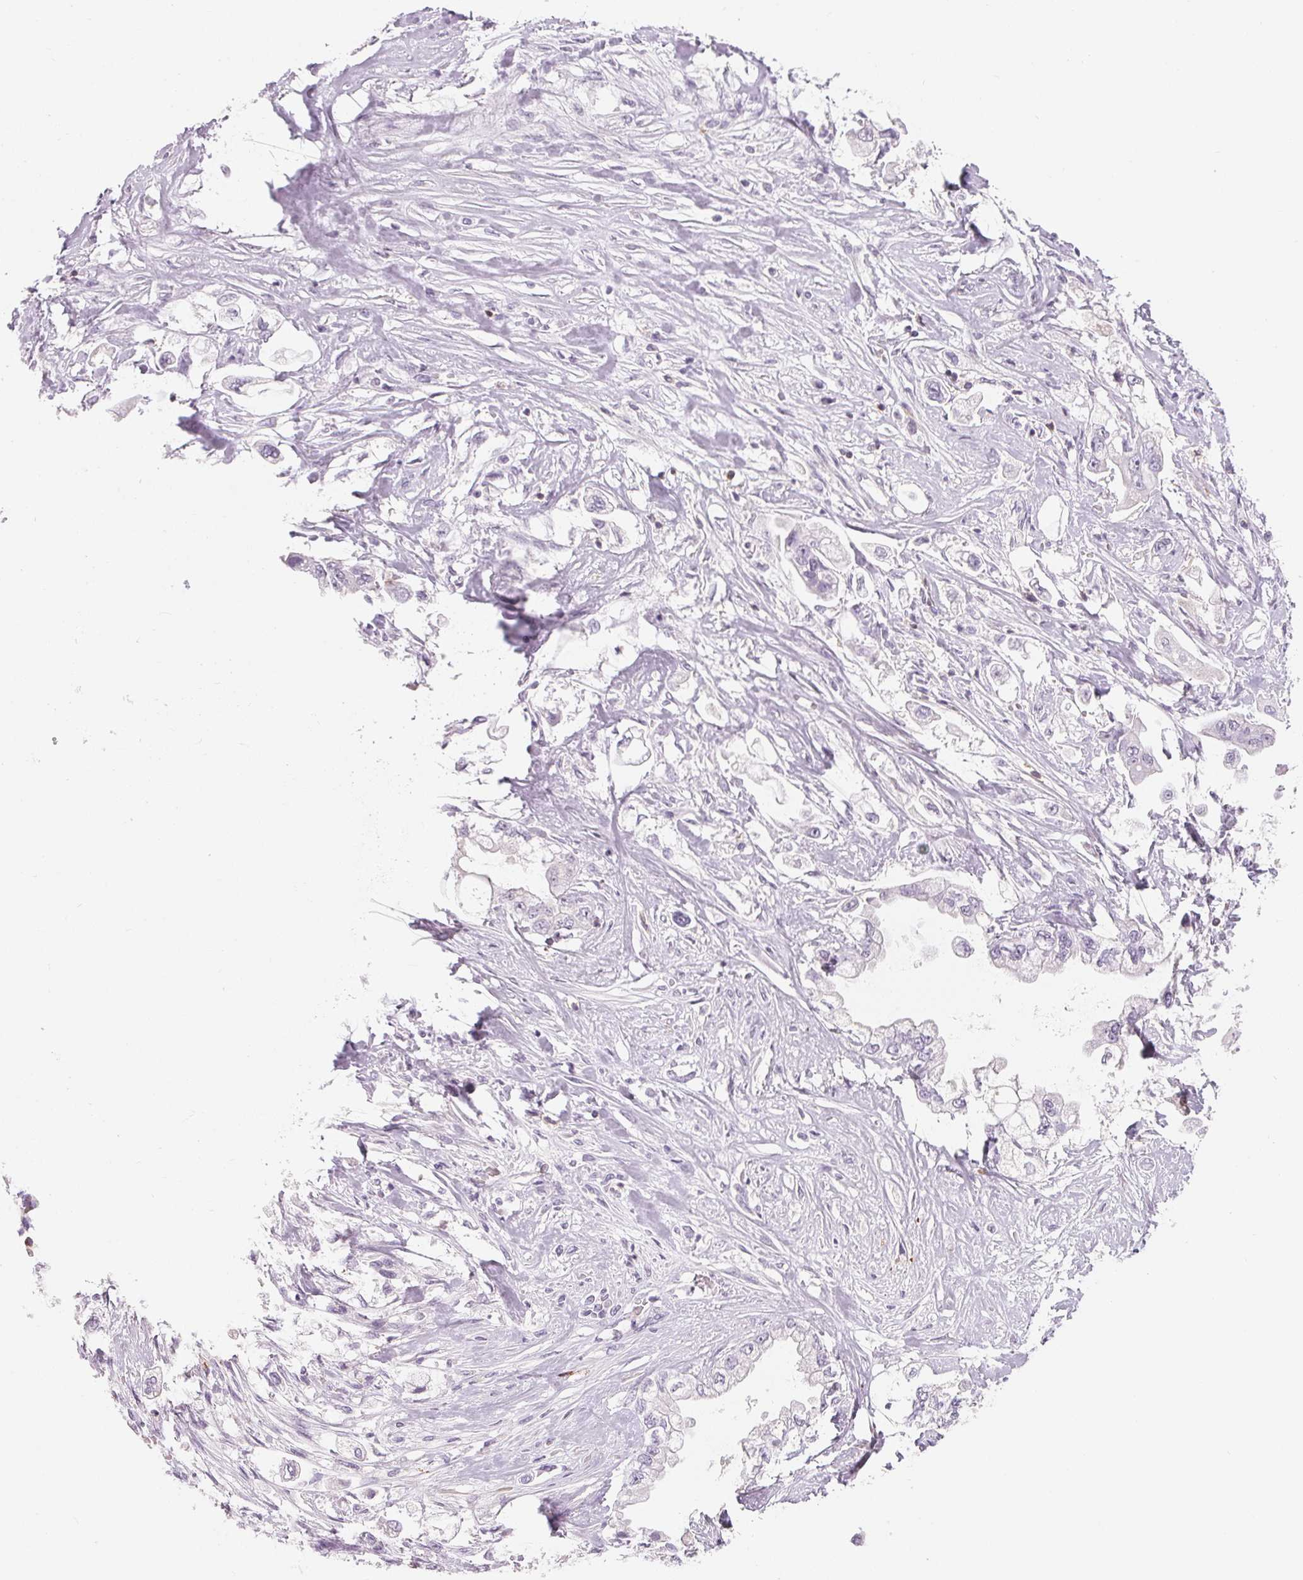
{"staining": {"intensity": "negative", "quantity": "none", "location": "none"}, "tissue": "stomach cancer", "cell_type": "Tumor cells", "image_type": "cancer", "snomed": [{"axis": "morphology", "description": "Adenocarcinoma, NOS"}, {"axis": "topography", "description": "Stomach"}], "caption": "Immunohistochemistry histopathology image of neoplastic tissue: stomach cancer (adenocarcinoma) stained with DAB (3,3'-diaminobenzidine) demonstrates no significant protein staining in tumor cells. (Stains: DAB IHC with hematoxylin counter stain, Microscopy: brightfield microscopy at high magnification).", "gene": "CD69", "patient": {"sex": "male", "age": 62}}